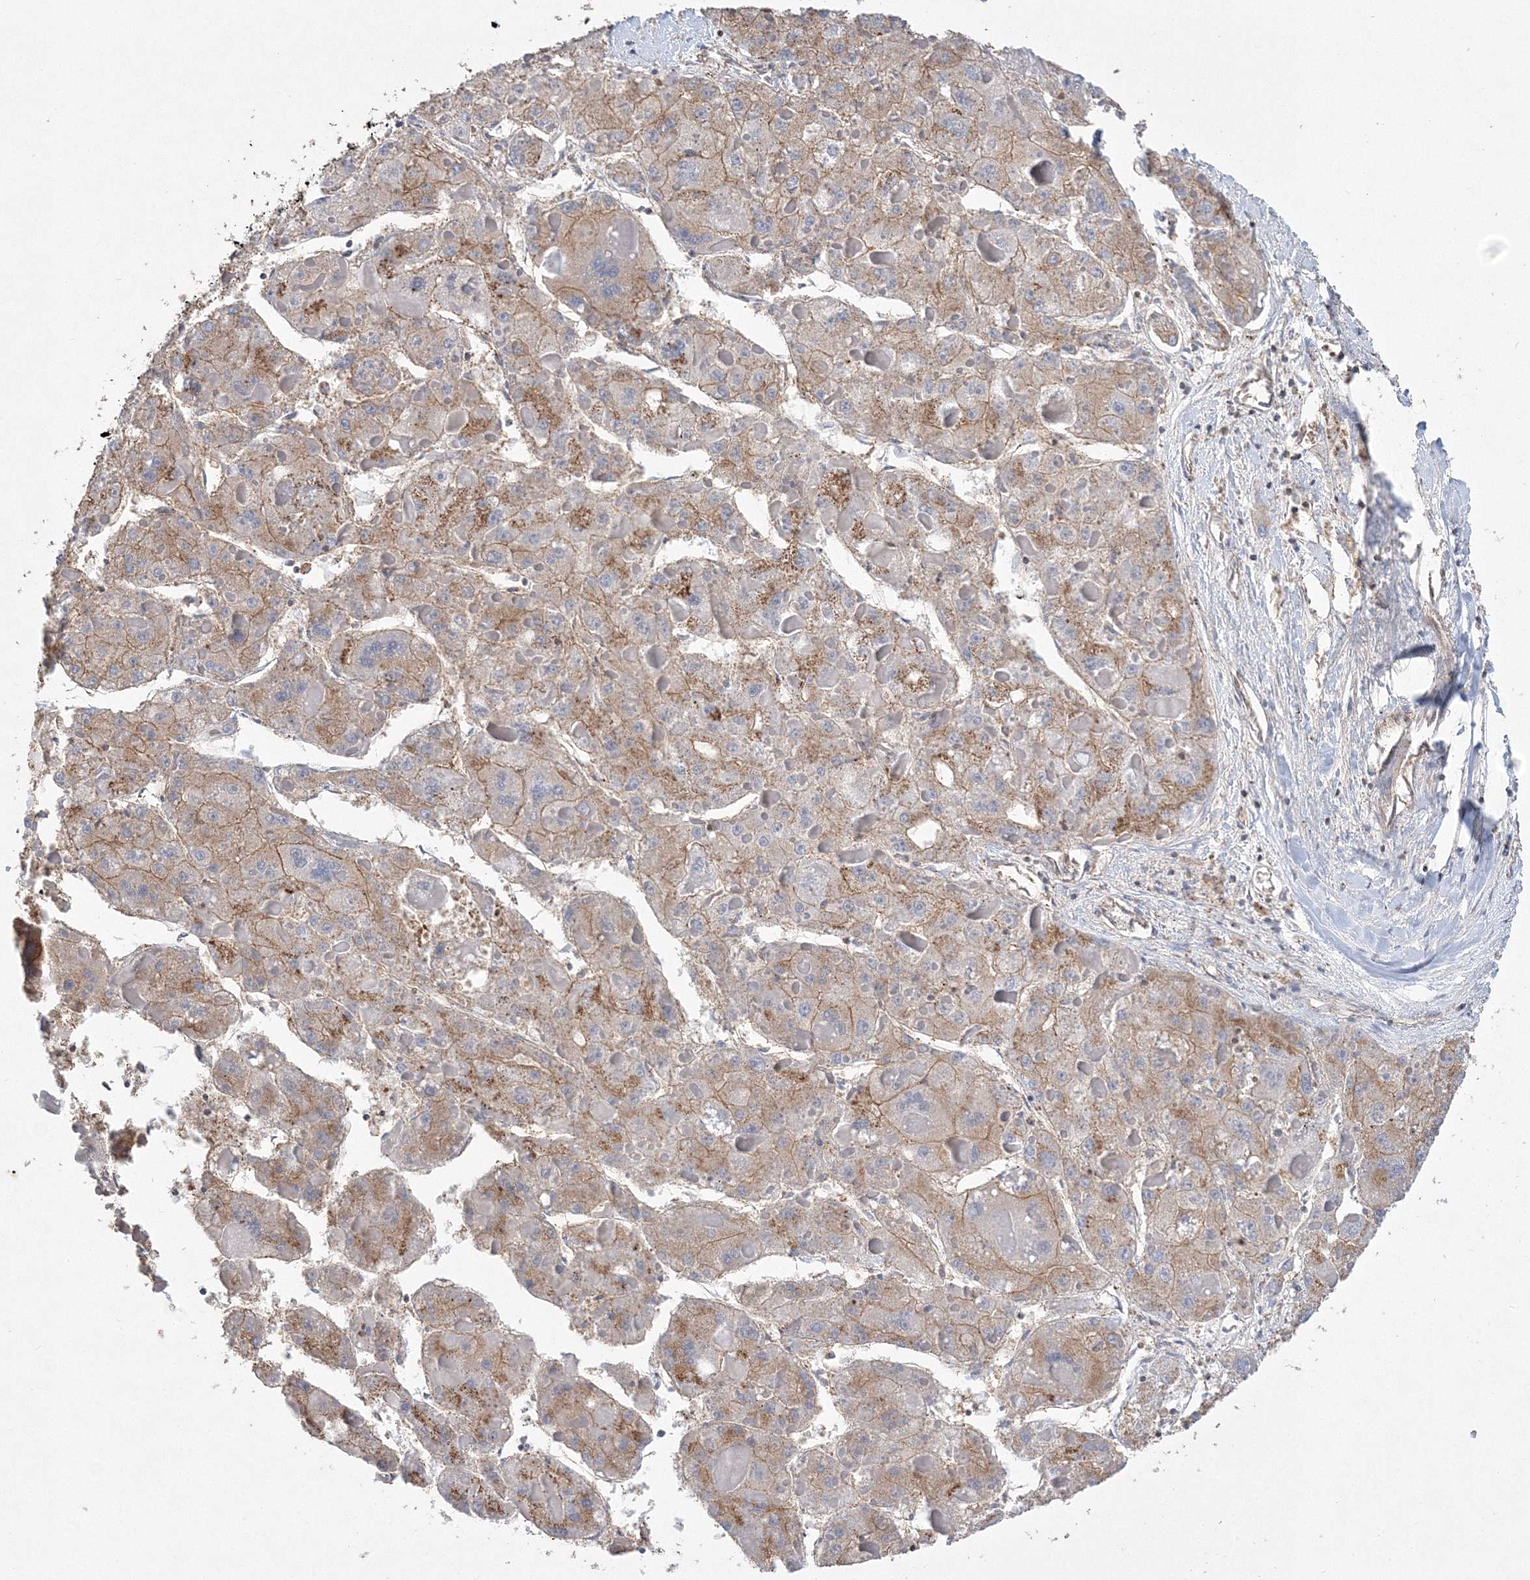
{"staining": {"intensity": "moderate", "quantity": ">75%", "location": "cytoplasmic/membranous"}, "tissue": "liver cancer", "cell_type": "Tumor cells", "image_type": "cancer", "snomed": [{"axis": "morphology", "description": "Carcinoma, Hepatocellular, NOS"}, {"axis": "topography", "description": "Liver"}], "caption": "This is an image of IHC staining of liver cancer (hepatocellular carcinoma), which shows moderate staining in the cytoplasmic/membranous of tumor cells.", "gene": "AASDH", "patient": {"sex": "female", "age": 73}}